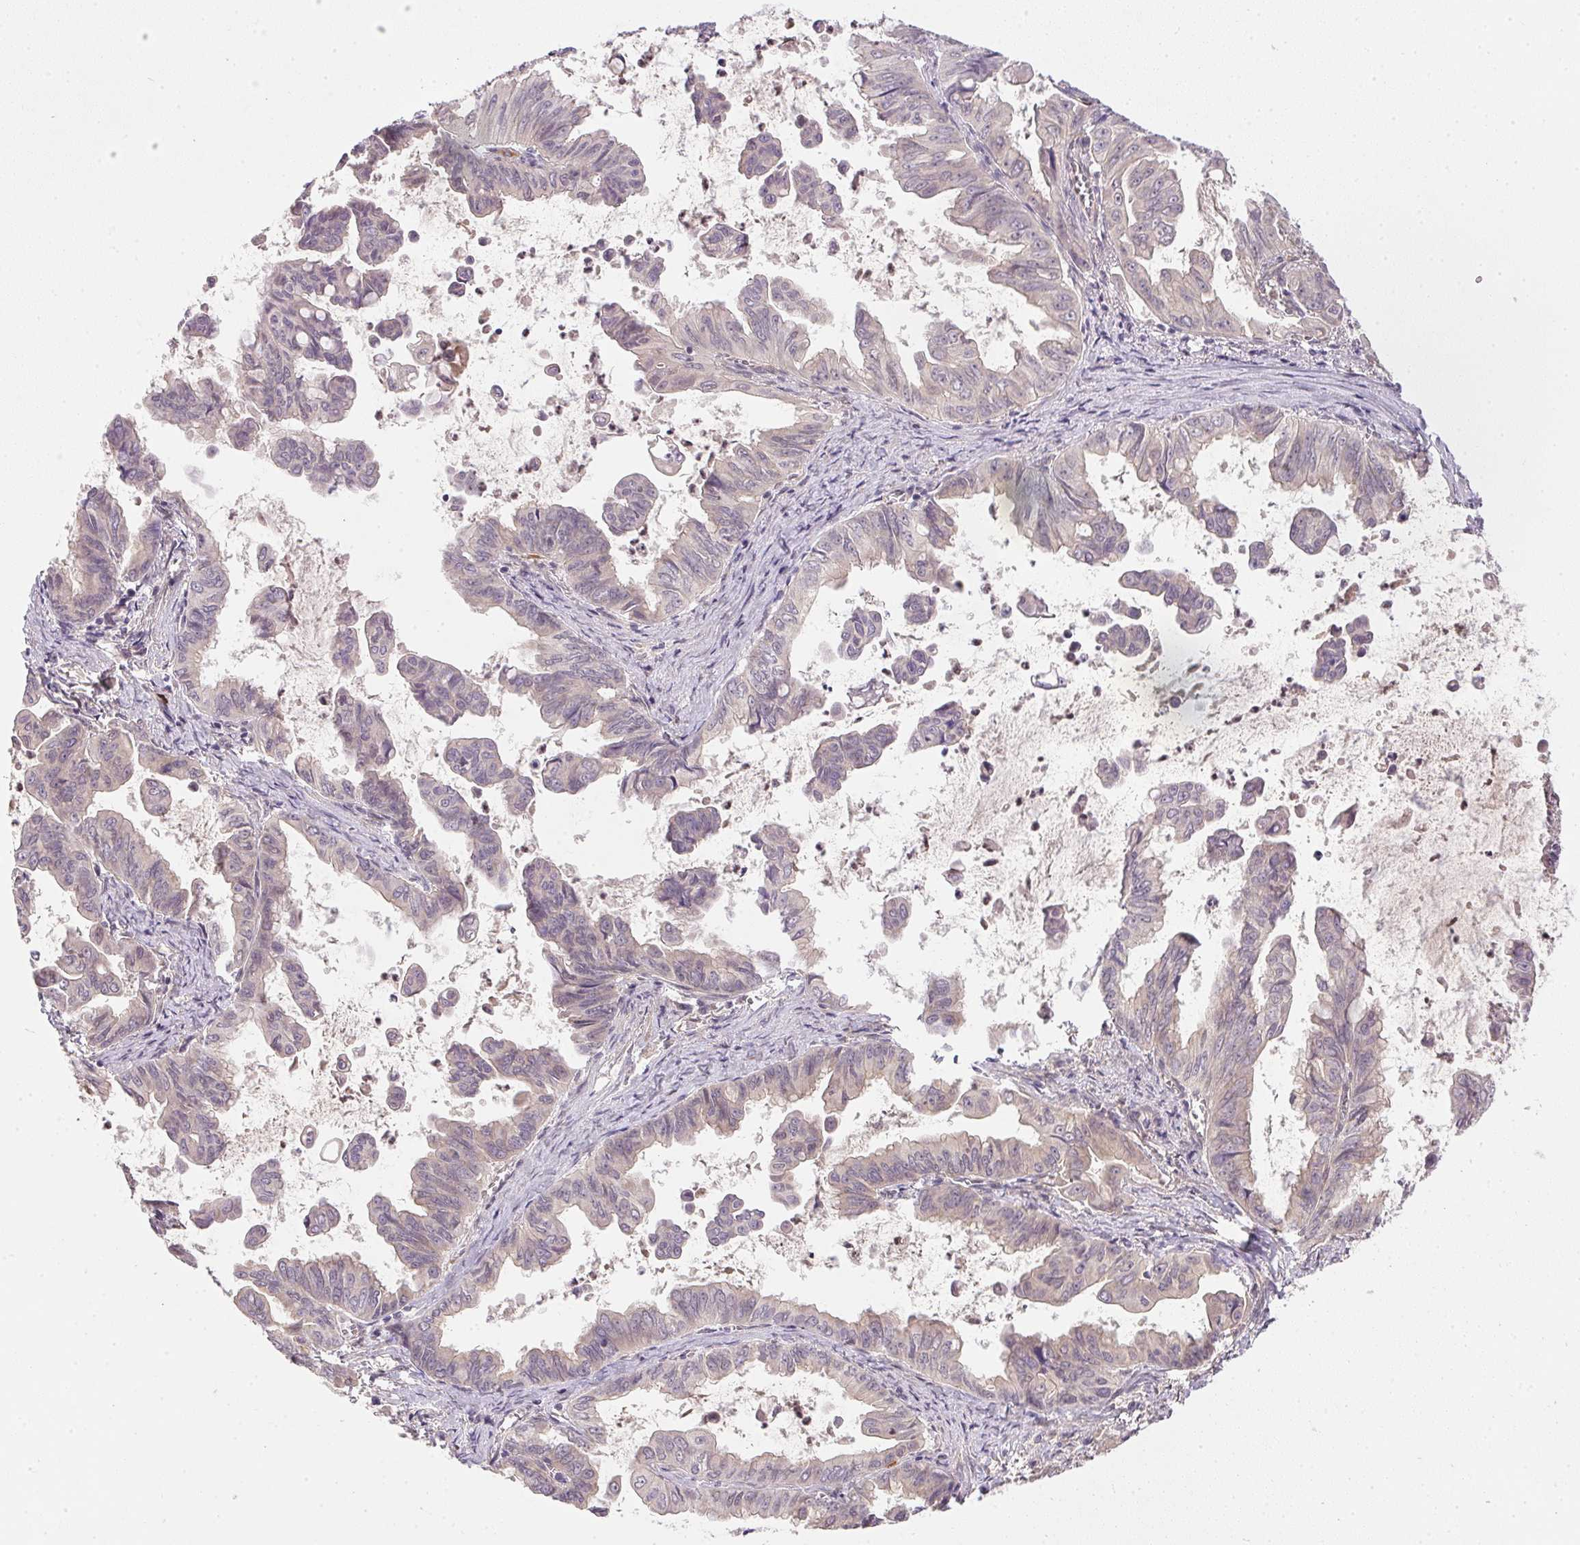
{"staining": {"intensity": "negative", "quantity": "none", "location": "none"}, "tissue": "stomach cancer", "cell_type": "Tumor cells", "image_type": "cancer", "snomed": [{"axis": "morphology", "description": "Adenocarcinoma, NOS"}, {"axis": "topography", "description": "Stomach, upper"}], "caption": "DAB (3,3'-diaminobenzidine) immunohistochemical staining of human stomach cancer (adenocarcinoma) shows no significant staining in tumor cells.", "gene": "CFAP92", "patient": {"sex": "male", "age": 80}}